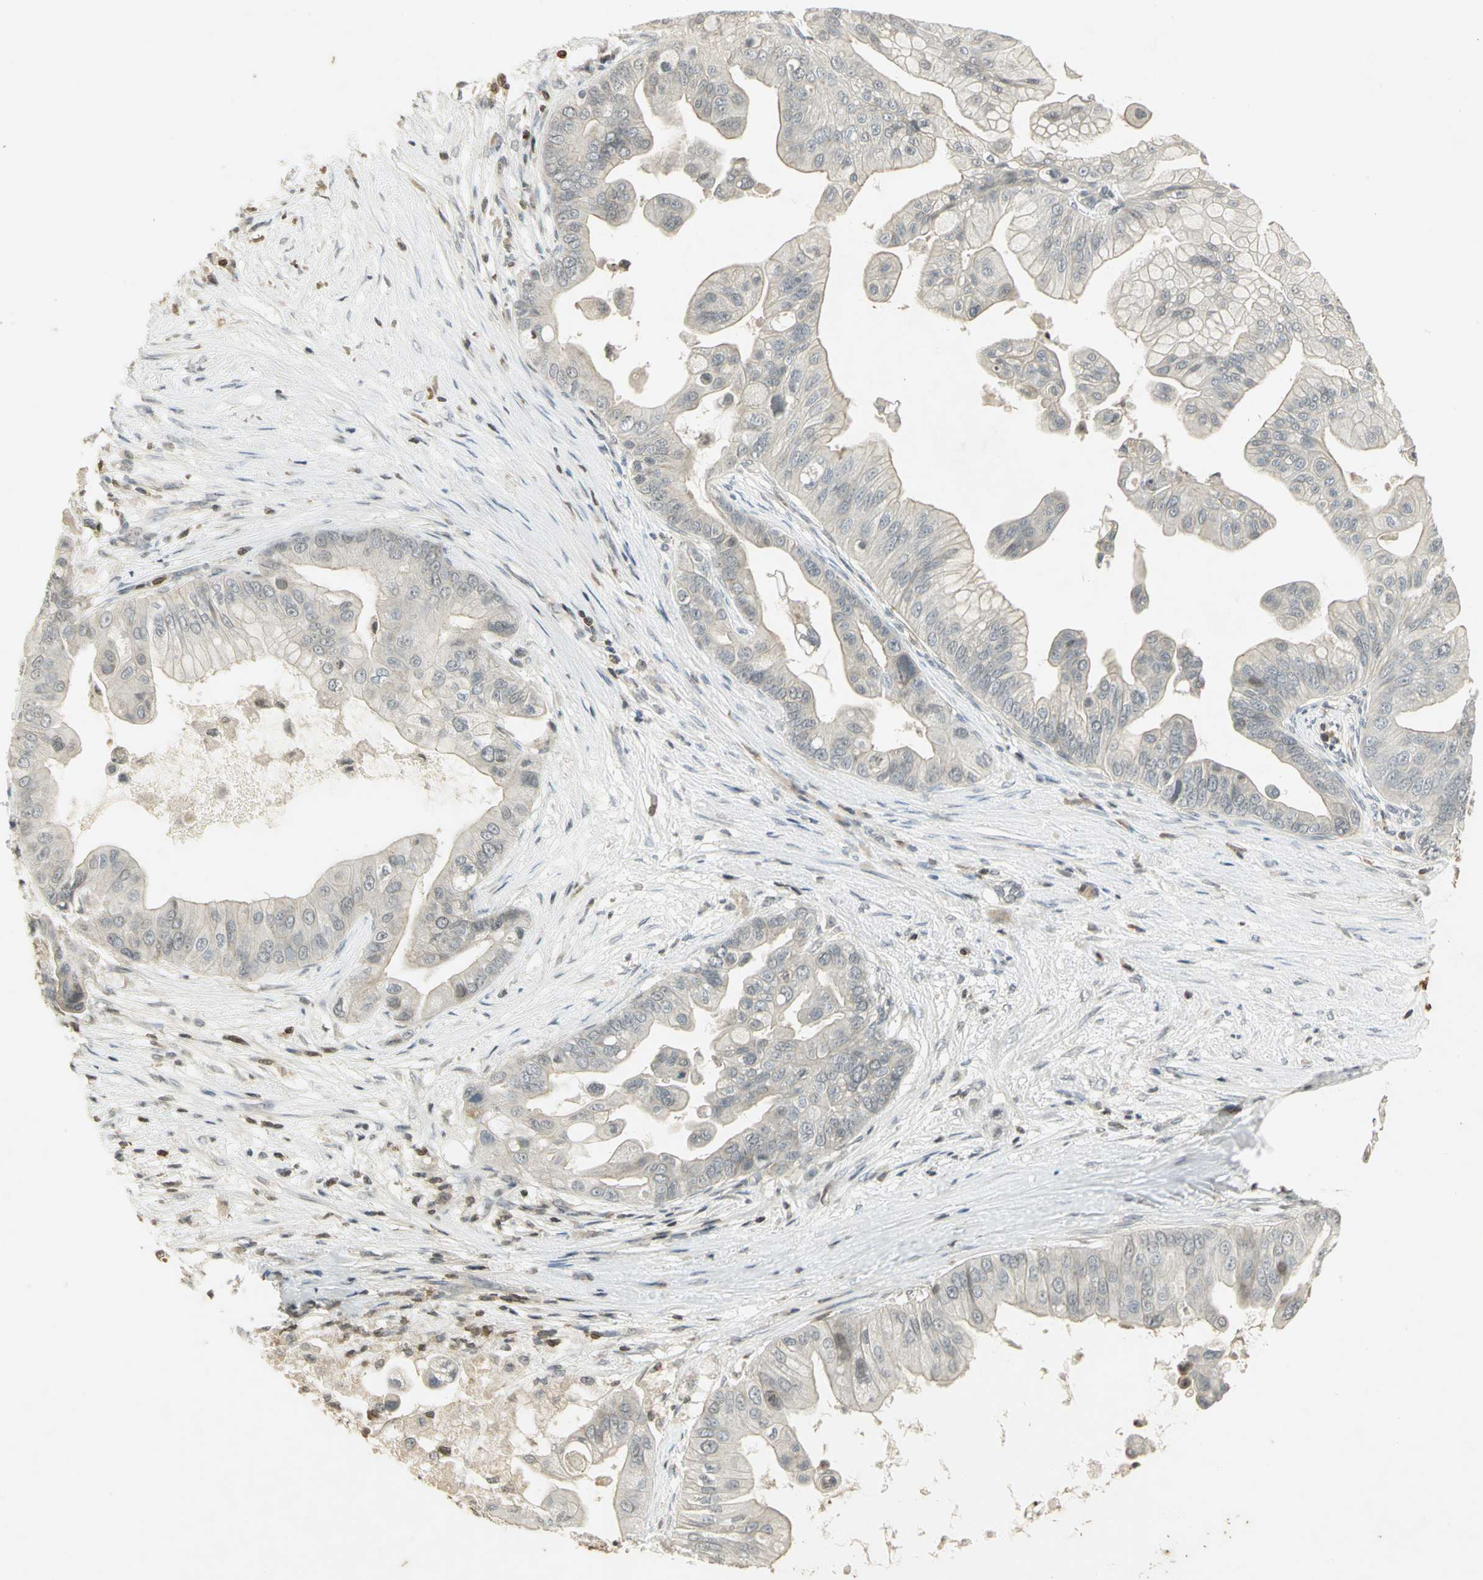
{"staining": {"intensity": "negative", "quantity": "none", "location": "none"}, "tissue": "pancreatic cancer", "cell_type": "Tumor cells", "image_type": "cancer", "snomed": [{"axis": "morphology", "description": "Adenocarcinoma, NOS"}, {"axis": "topography", "description": "Pancreas"}], "caption": "DAB immunohistochemical staining of human pancreatic cancer (adenocarcinoma) displays no significant expression in tumor cells.", "gene": "IL16", "patient": {"sex": "female", "age": 75}}